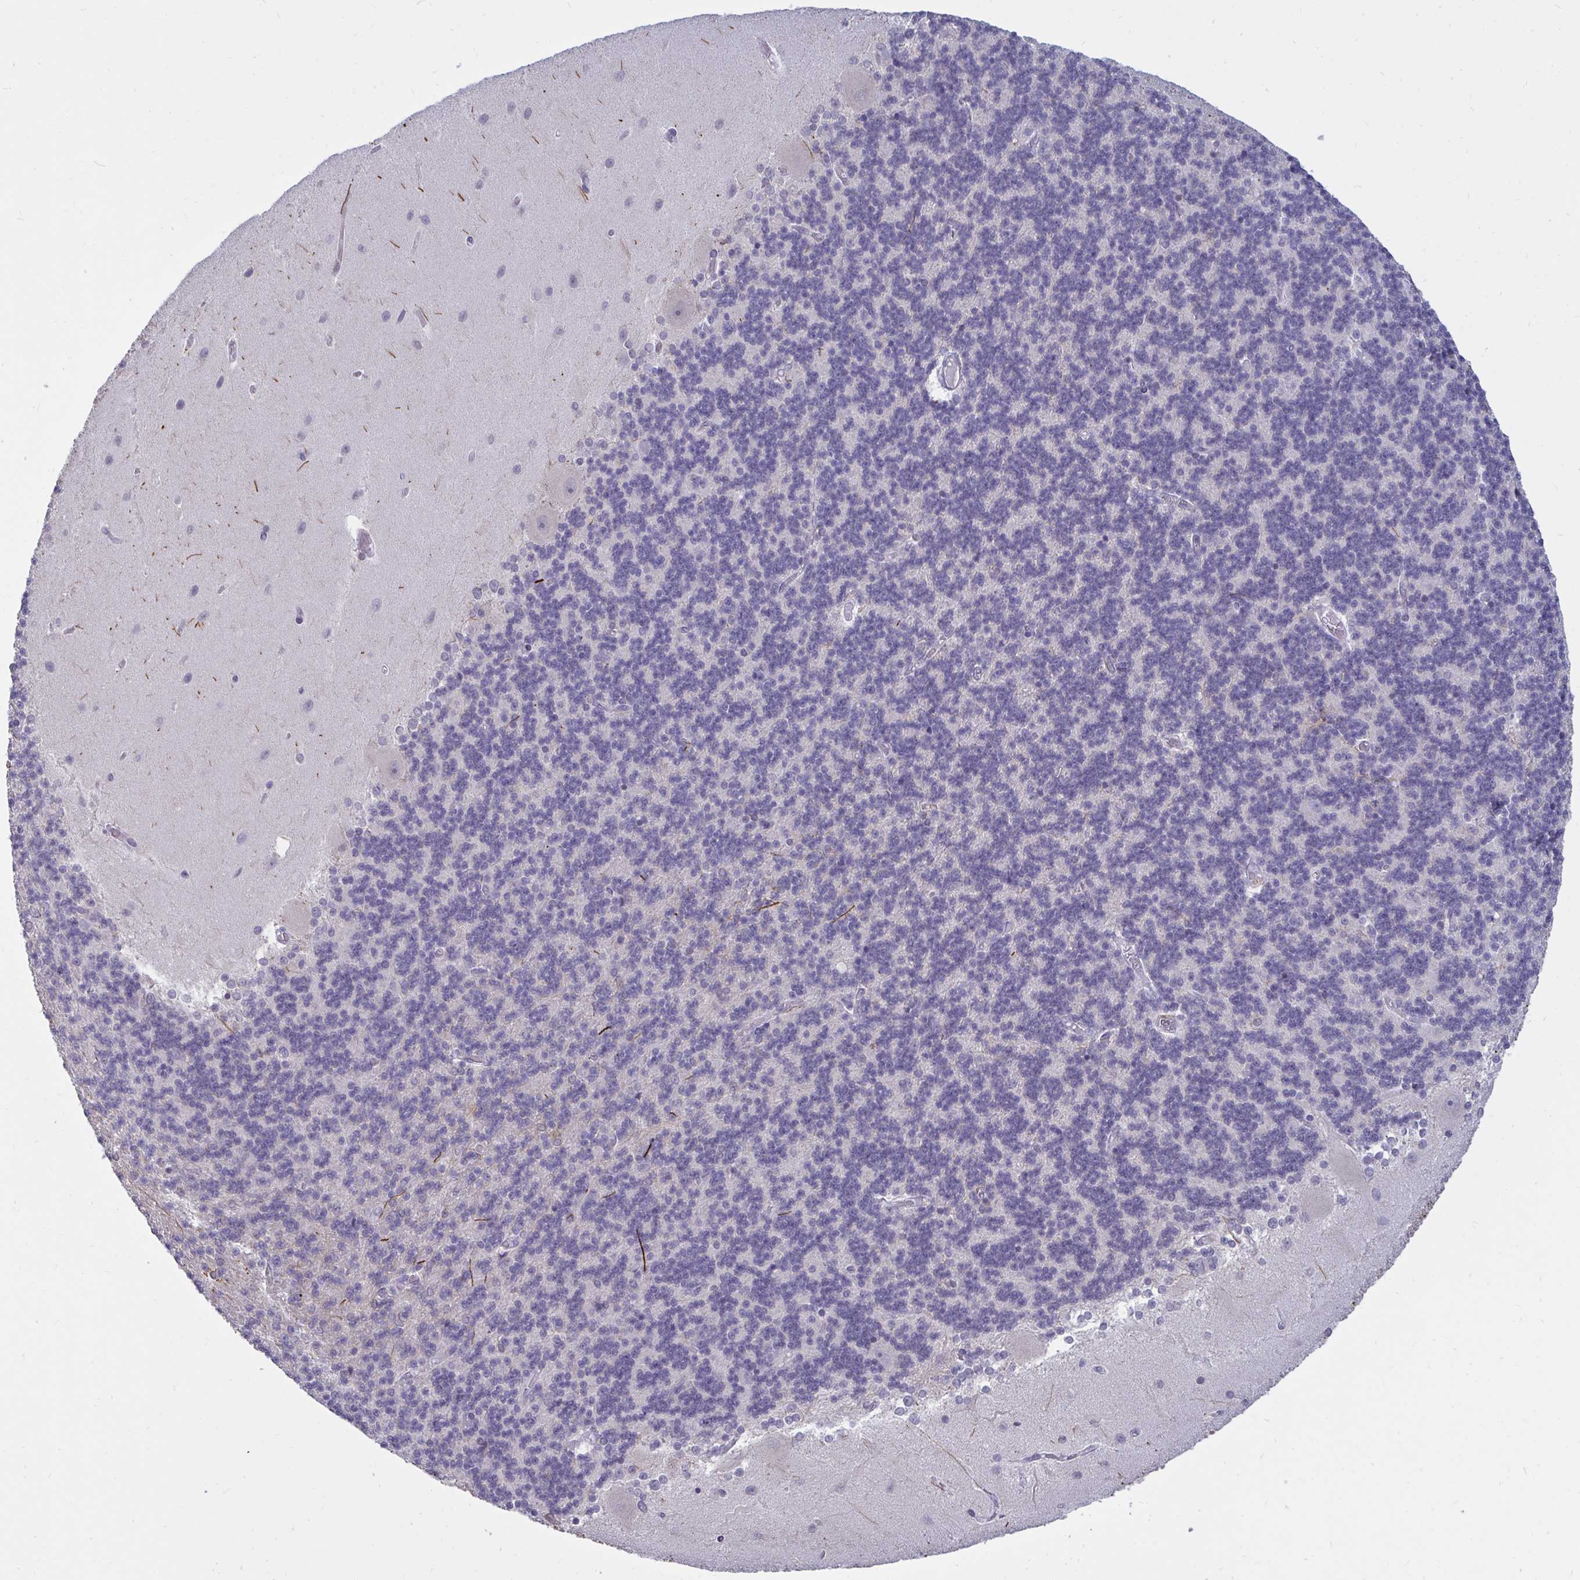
{"staining": {"intensity": "negative", "quantity": "none", "location": "none"}, "tissue": "cerebellum", "cell_type": "Cells in granular layer", "image_type": "normal", "snomed": [{"axis": "morphology", "description": "Normal tissue, NOS"}, {"axis": "topography", "description": "Cerebellum"}], "caption": "This histopathology image is of benign cerebellum stained with immunohistochemistry to label a protein in brown with the nuclei are counter-stained blue. There is no positivity in cells in granular layer.", "gene": "ARPP19", "patient": {"sex": "female", "age": 54}}